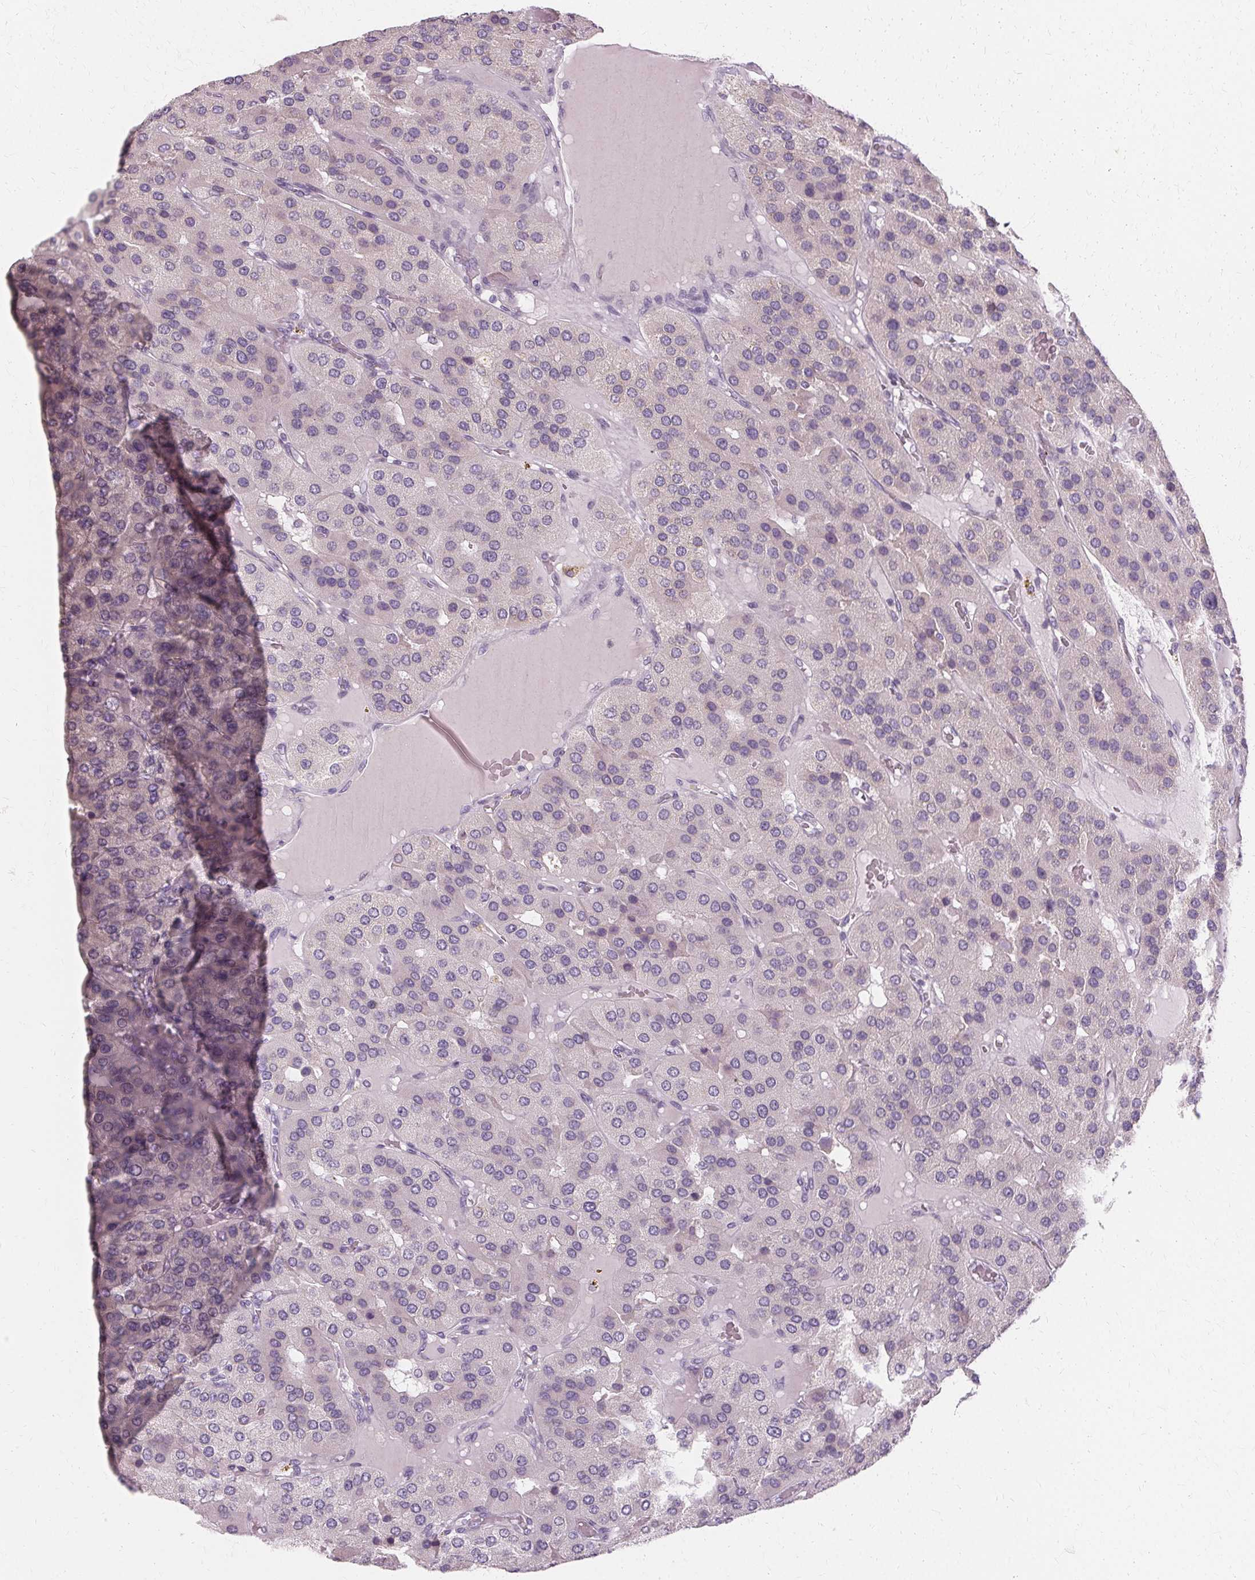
{"staining": {"intensity": "negative", "quantity": "none", "location": "none"}, "tissue": "parathyroid gland", "cell_type": "Glandular cells", "image_type": "normal", "snomed": [{"axis": "morphology", "description": "Normal tissue, NOS"}, {"axis": "morphology", "description": "Adenoma, NOS"}, {"axis": "topography", "description": "Parathyroid gland"}], "caption": "Immunohistochemistry (IHC) of unremarkable parathyroid gland shows no expression in glandular cells.", "gene": "FCRL3", "patient": {"sex": "female", "age": 86}}